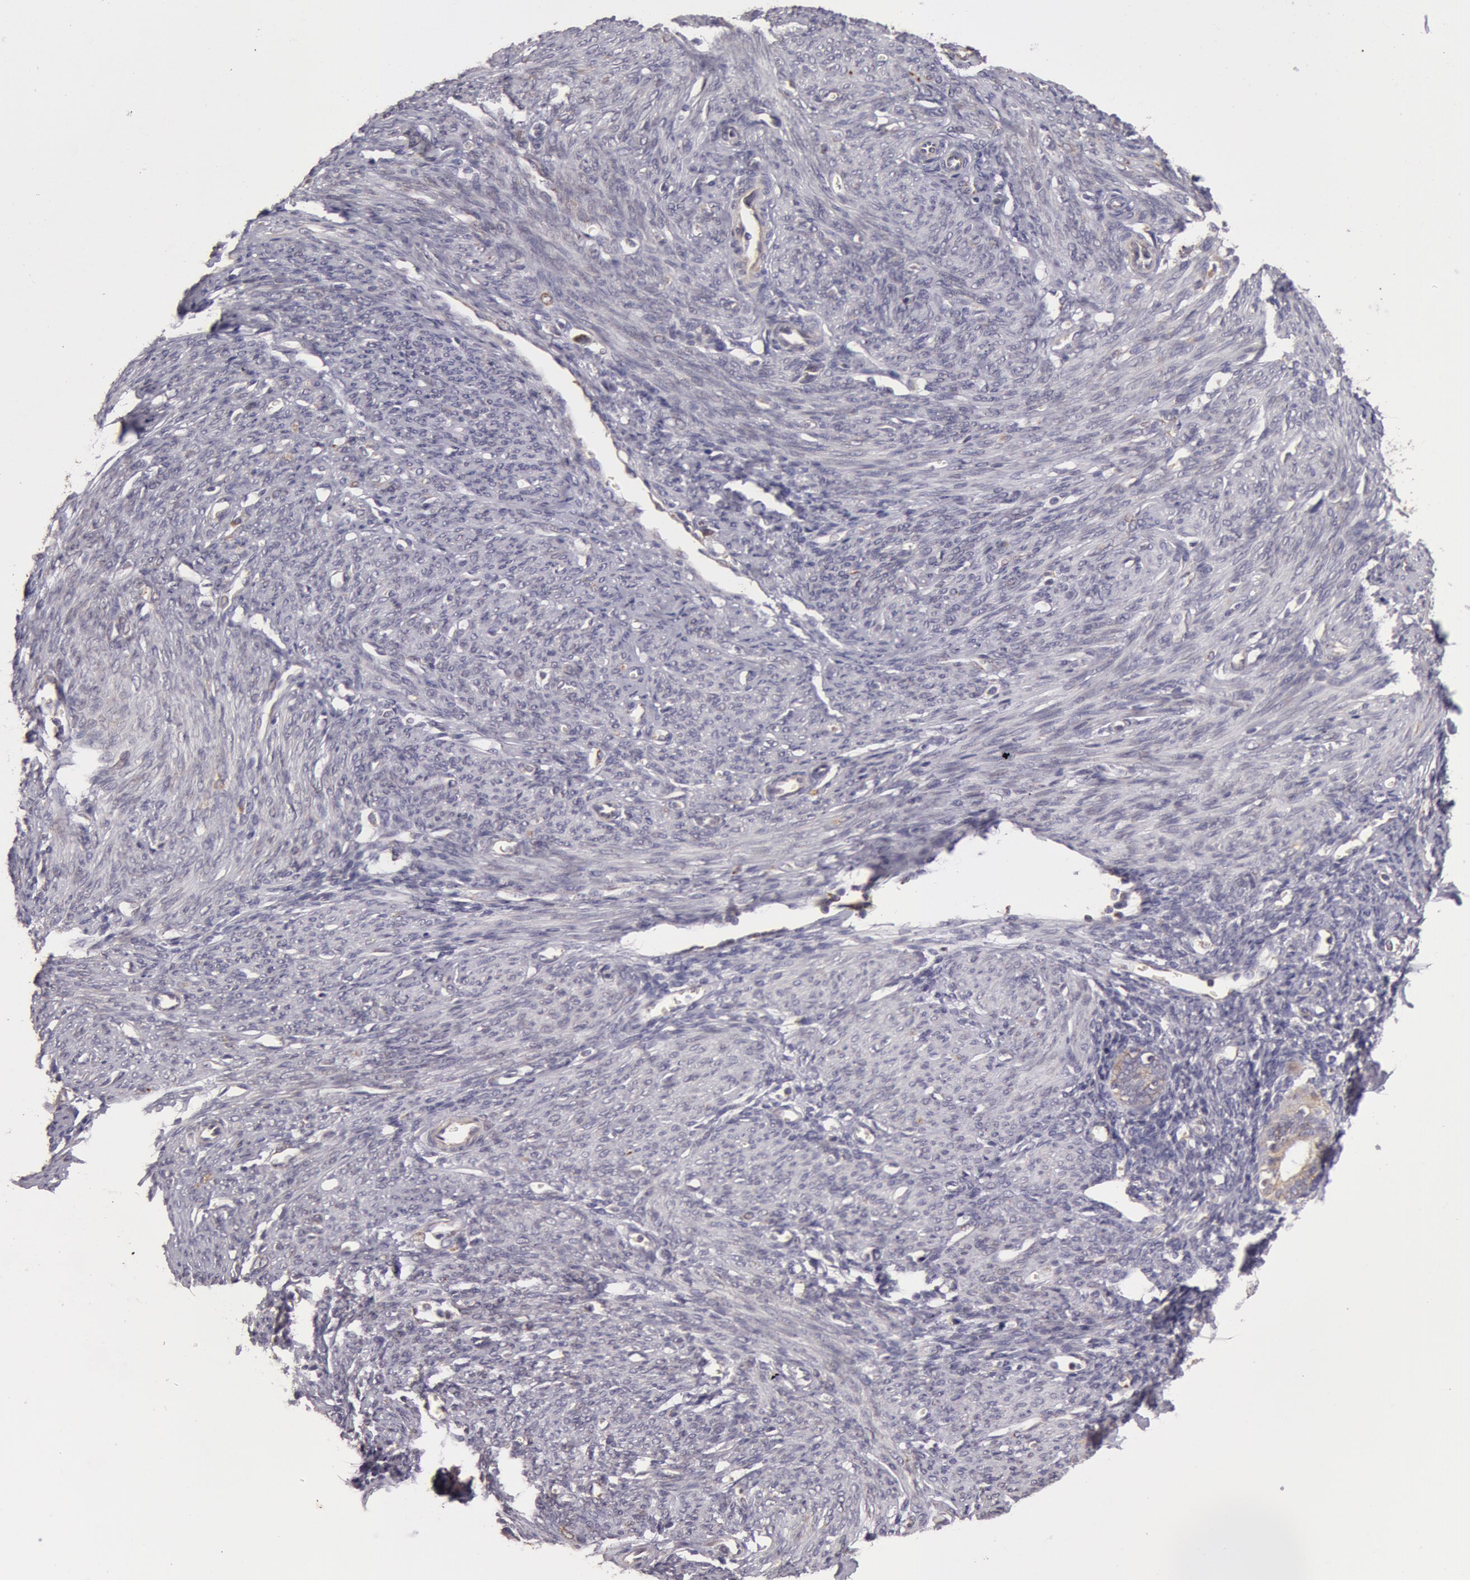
{"staining": {"intensity": "negative", "quantity": "none", "location": "none"}, "tissue": "endometrium", "cell_type": "Cells in endometrial stroma", "image_type": "normal", "snomed": [{"axis": "morphology", "description": "Normal tissue, NOS"}, {"axis": "topography", "description": "Uterus"}], "caption": "Photomicrograph shows no significant protein staining in cells in endometrial stroma of benign endometrium. (Stains: DAB immunohistochemistry (IHC) with hematoxylin counter stain, Microscopy: brightfield microscopy at high magnification).", "gene": "KRT18", "patient": {"sex": "female", "age": 83}}